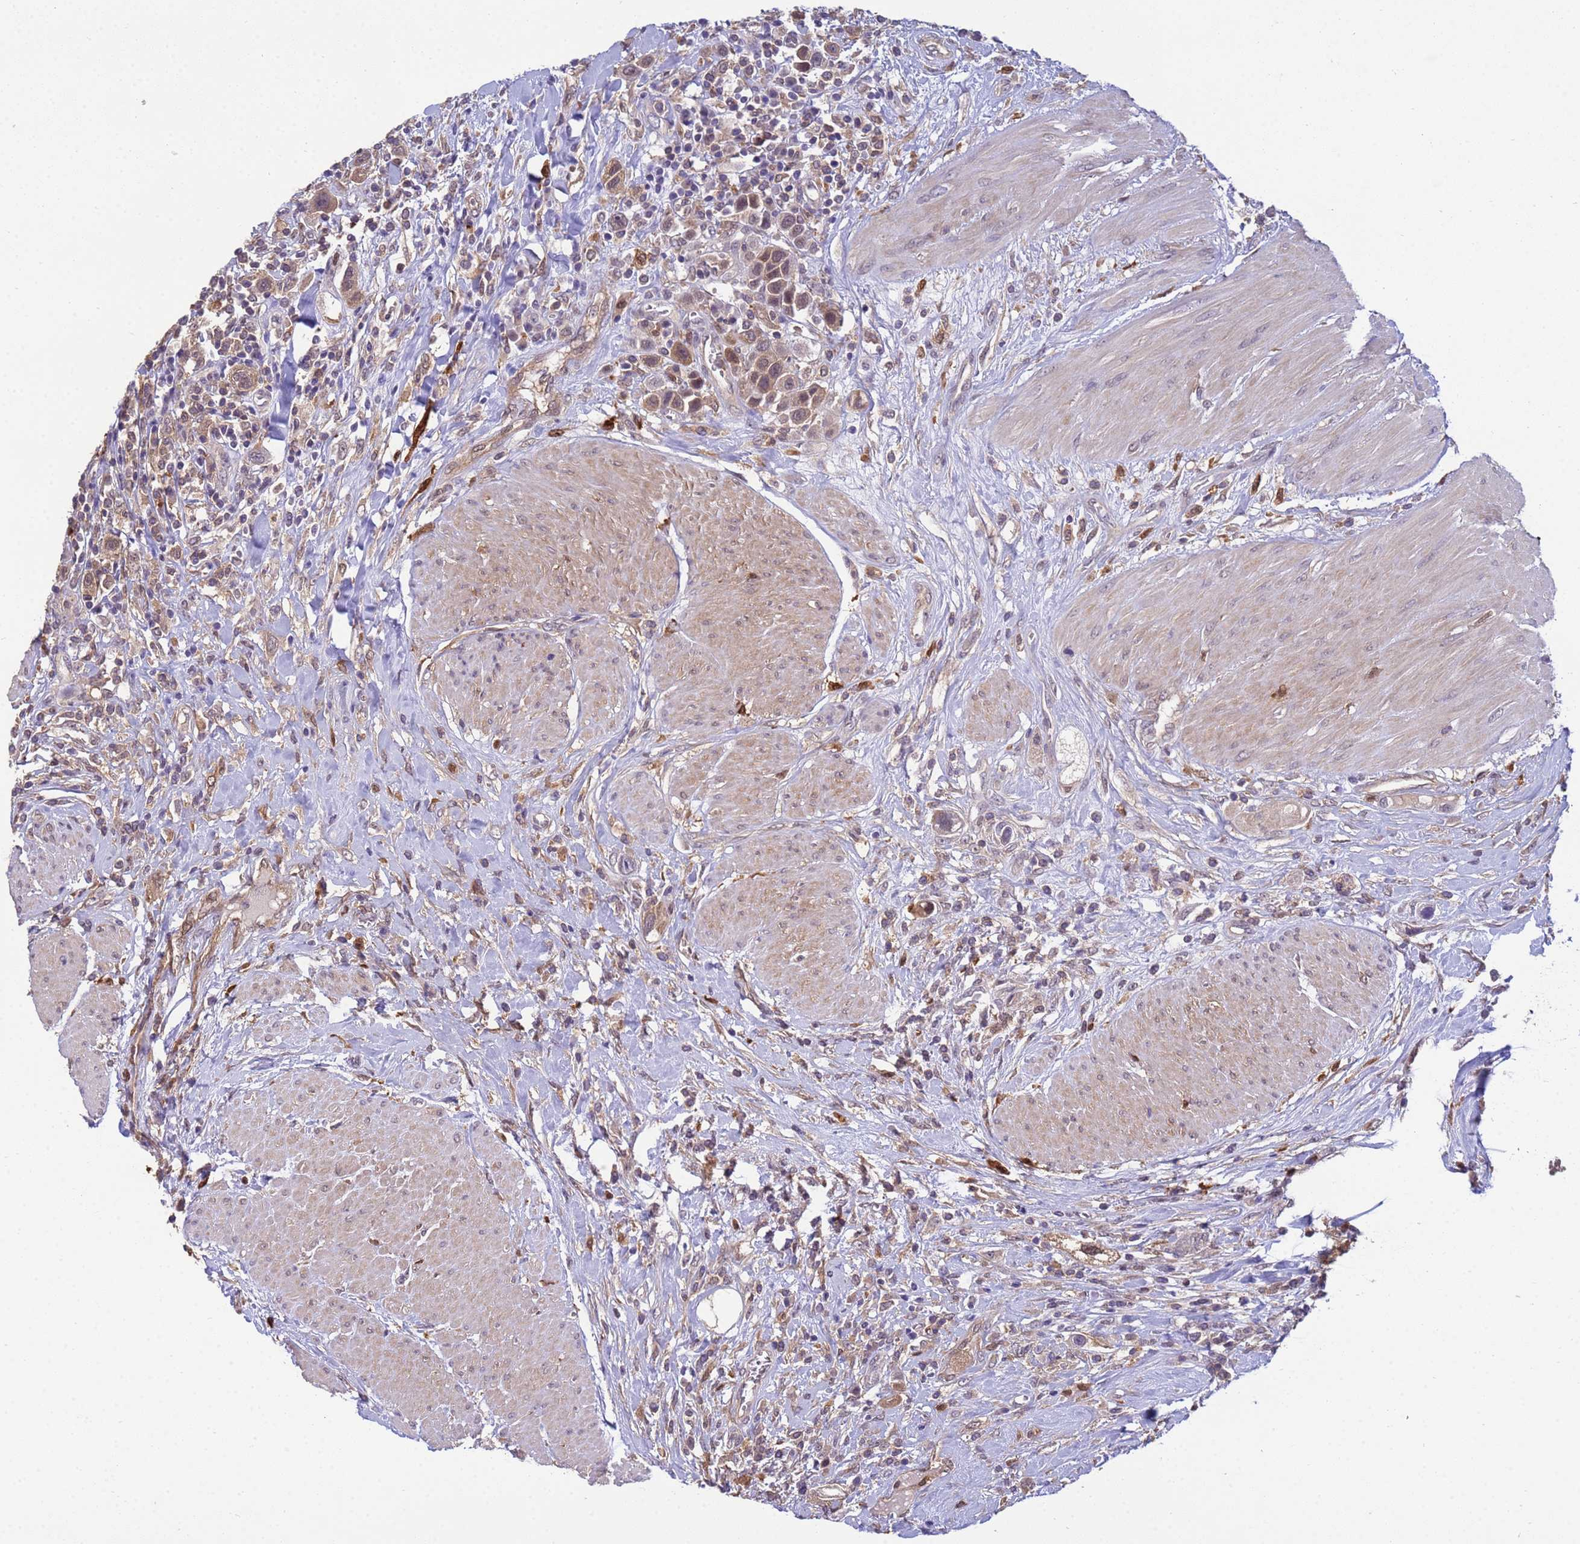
{"staining": {"intensity": "moderate", "quantity": "25%-75%", "location": "cytoplasmic/membranous,nuclear"}, "tissue": "urothelial cancer", "cell_type": "Tumor cells", "image_type": "cancer", "snomed": [{"axis": "morphology", "description": "Urothelial carcinoma, High grade"}, {"axis": "topography", "description": "Urinary bladder"}], "caption": "Moderate cytoplasmic/membranous and nuclear expression is identified in about 25%-75% of tumor cells in urothelial carcinoma (high-grade). (brown staining indicates protein expression, while blue staining denotes nuclei).", "gene": "NPEPPS", "patient": {"sex": "male", "age": 50}}